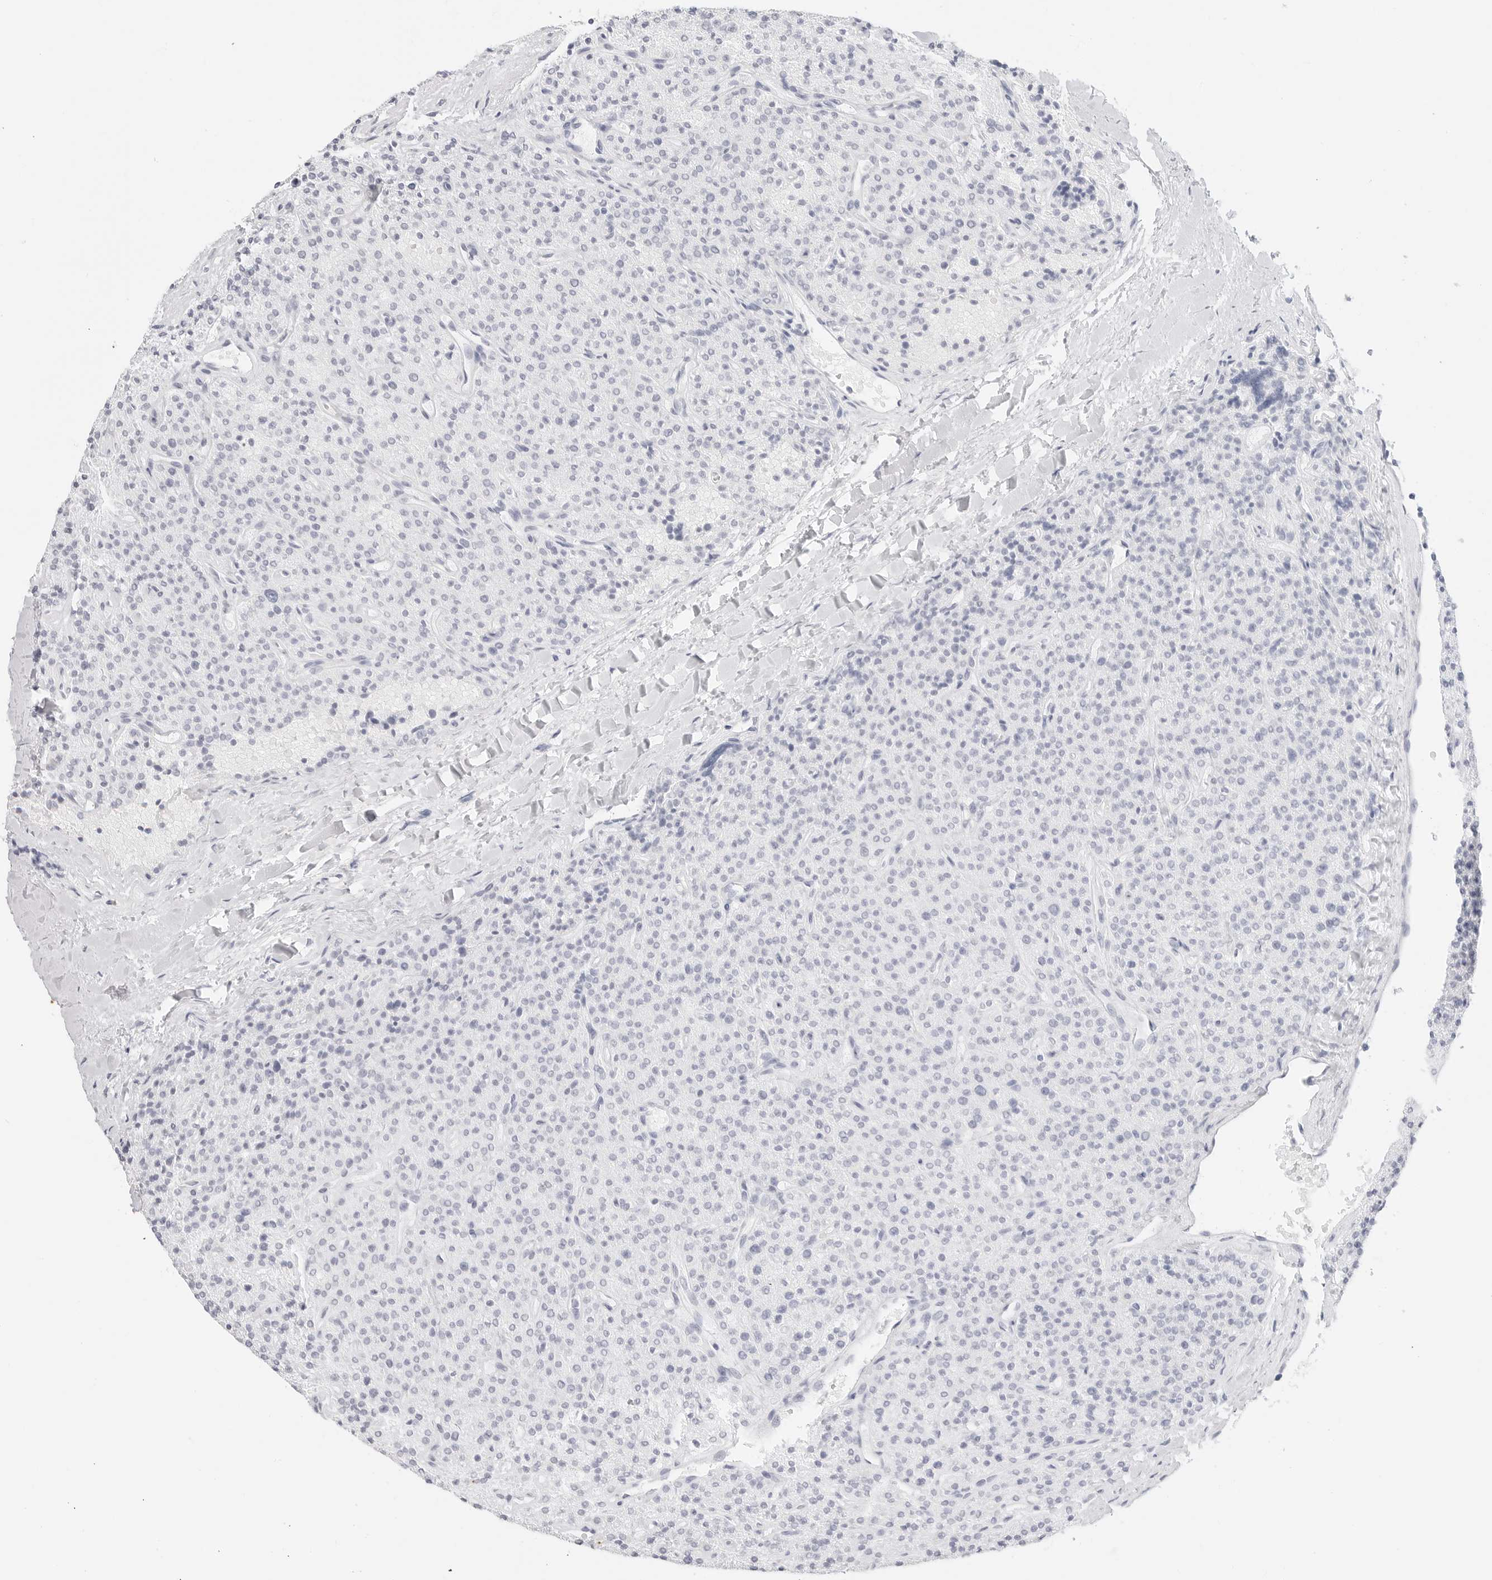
{"staining": {"intensity": "negative", "quantity": "none", "location": "none"}, "tissue": "parathyroid gland", "cell_type": "Glandular cells", "image_type": "normal", "snomed": [{"axis": "morphology", "description": "Normal tissue, NOS"}, {"axis": "topography", "description": "Parathyroid gland"}], "caption": "An immunohistochemistry (IHC) image of benign parathyroid gland is shown. There is no staining in glandular cells of parathyroid gland.", "gene": "TFF2", "patient": {"sex": "male", "age": 46}}